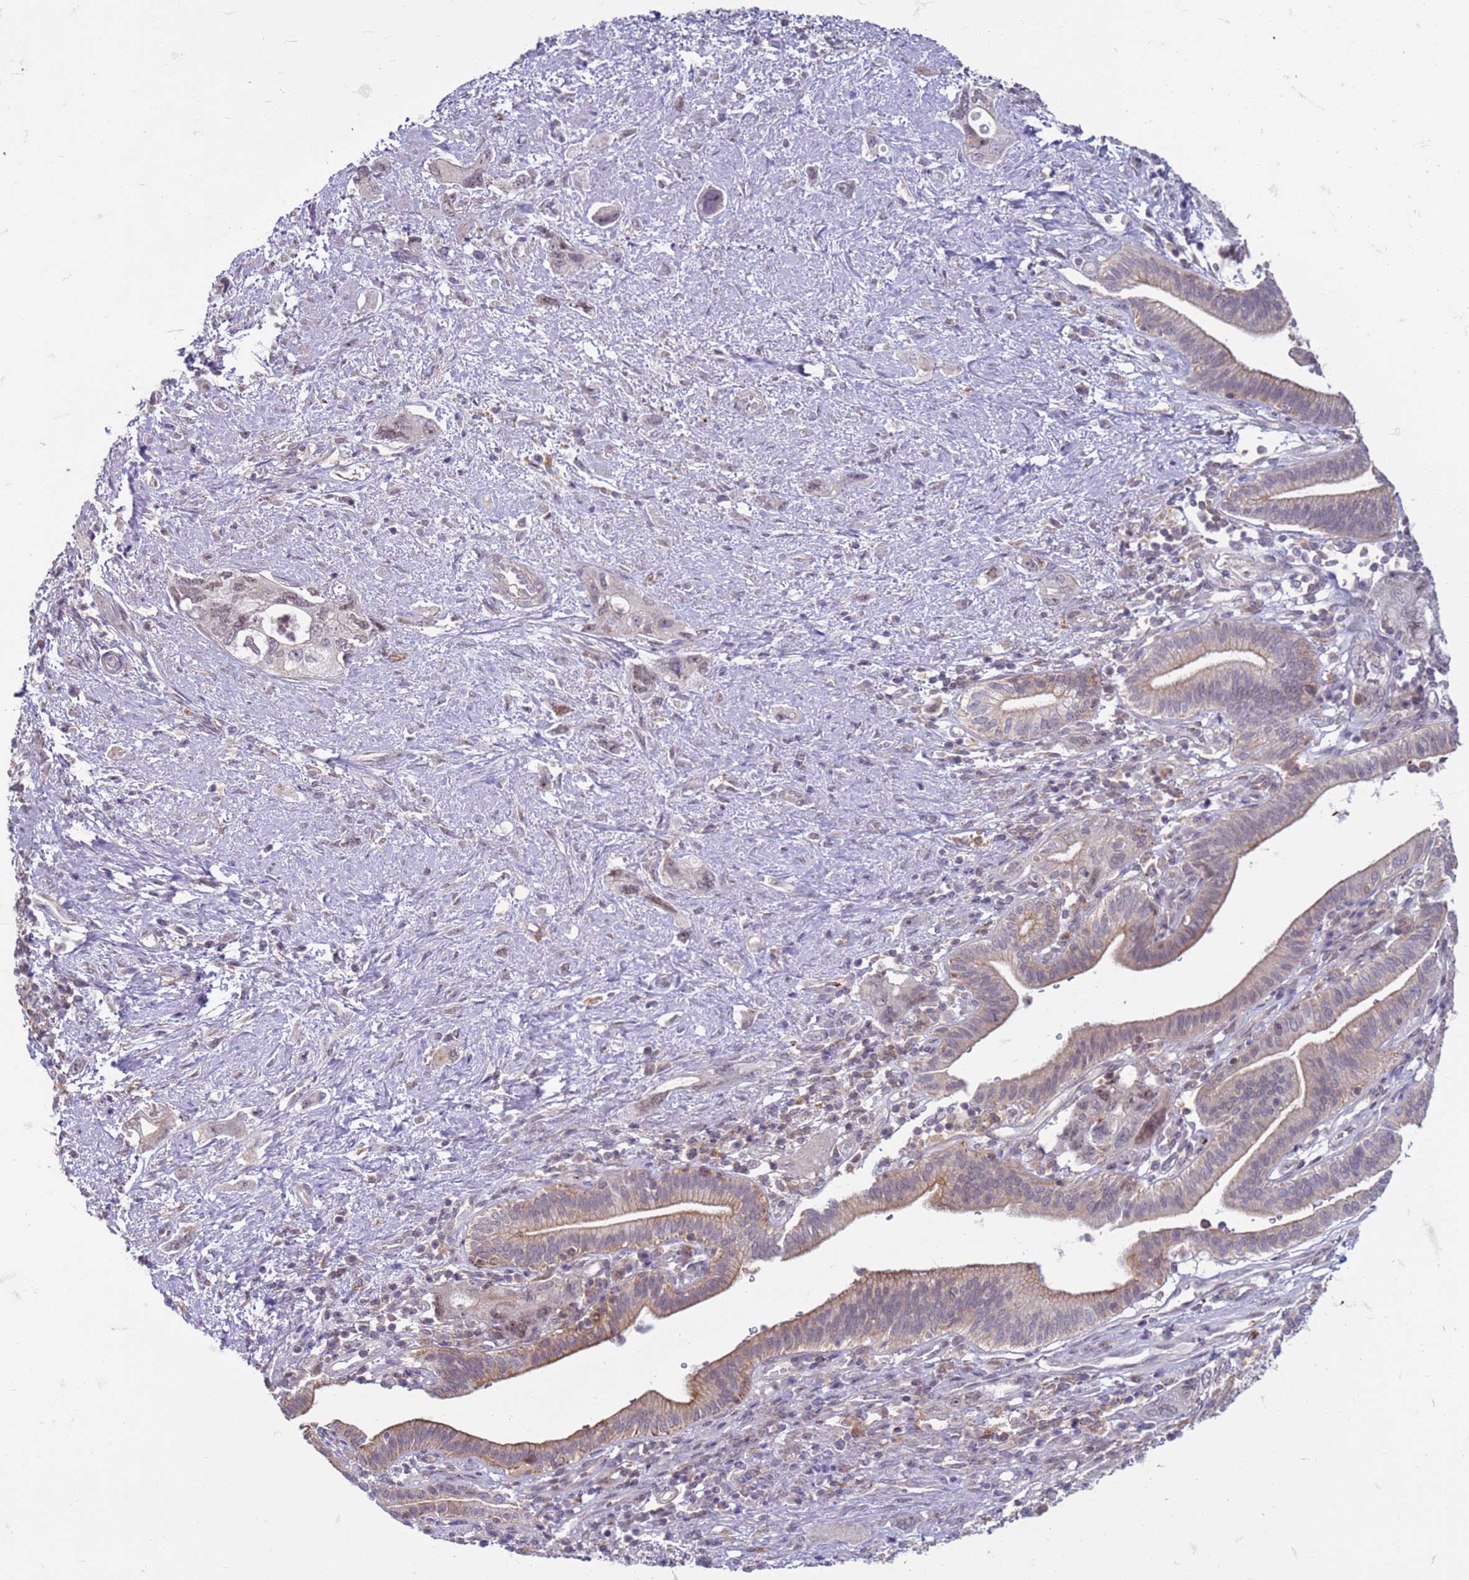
{"staining": {"intensity": "weak", "quantity": "<25%", "location": "cytoplasmic/membranous"}, "tissue": "pancreatic cancer", "cell_type": "Tumor cells", "image_type": "cancer", "snomed": [{"axis": "morphology", "description": "Adenocarcinoma, NOS"}, {"axis": "topography", "description": "Pancreas"}], "caption": "IHC micrograph of pancreatic adenocarcinoma stained for a protein (brown), which reveals no expression in tumor cells. (Stains: DAB (3,3'-diaminobenzidine) immunohistochemistry with hematoxylin counter stain, Microscopy: brightfield microscopy at high magnification).", "gene": "SLC15A3", "patient": {"sex": "female", "age": 73}}